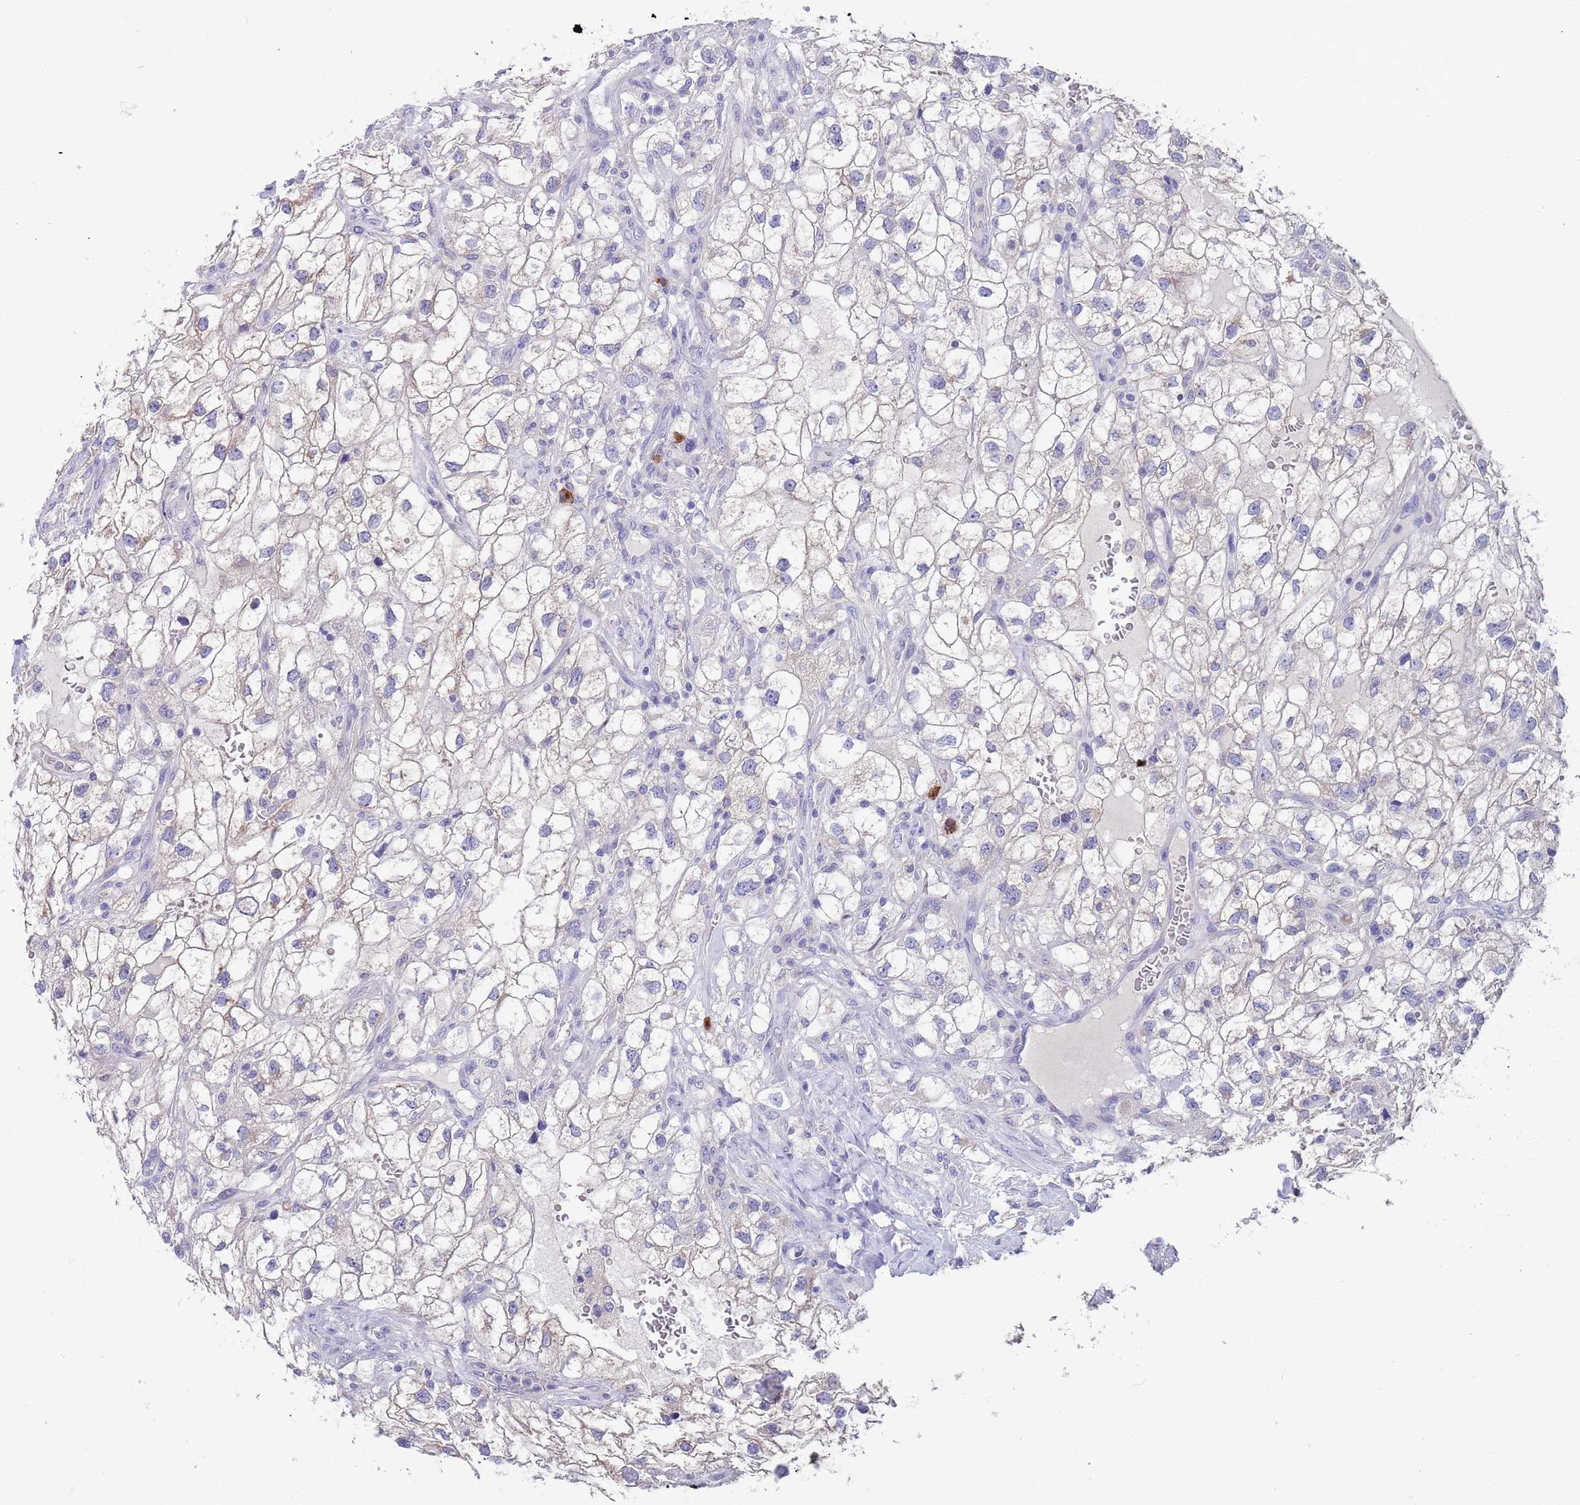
{"staining": {"intensity": "negative", "quantity": "none", "location": "none"}, "tissue": "renal cancer", "cell_type": "Tumor cells", "image_type": "cancer", "snomed": [{"axis": "morphology", "description": "Adenocarcinoma, NOS"}, {"axis": "topography", "description": "Kidney"}], "caption": "Tumor cells show no significant protein staining in adenocarcinoma (renal). The staining is performed using DAB brown chromogen with nuclei counter-stained in using hematoxylin.", "gene": "TYW1", "patient": {"sex": "male", "age": 59}}